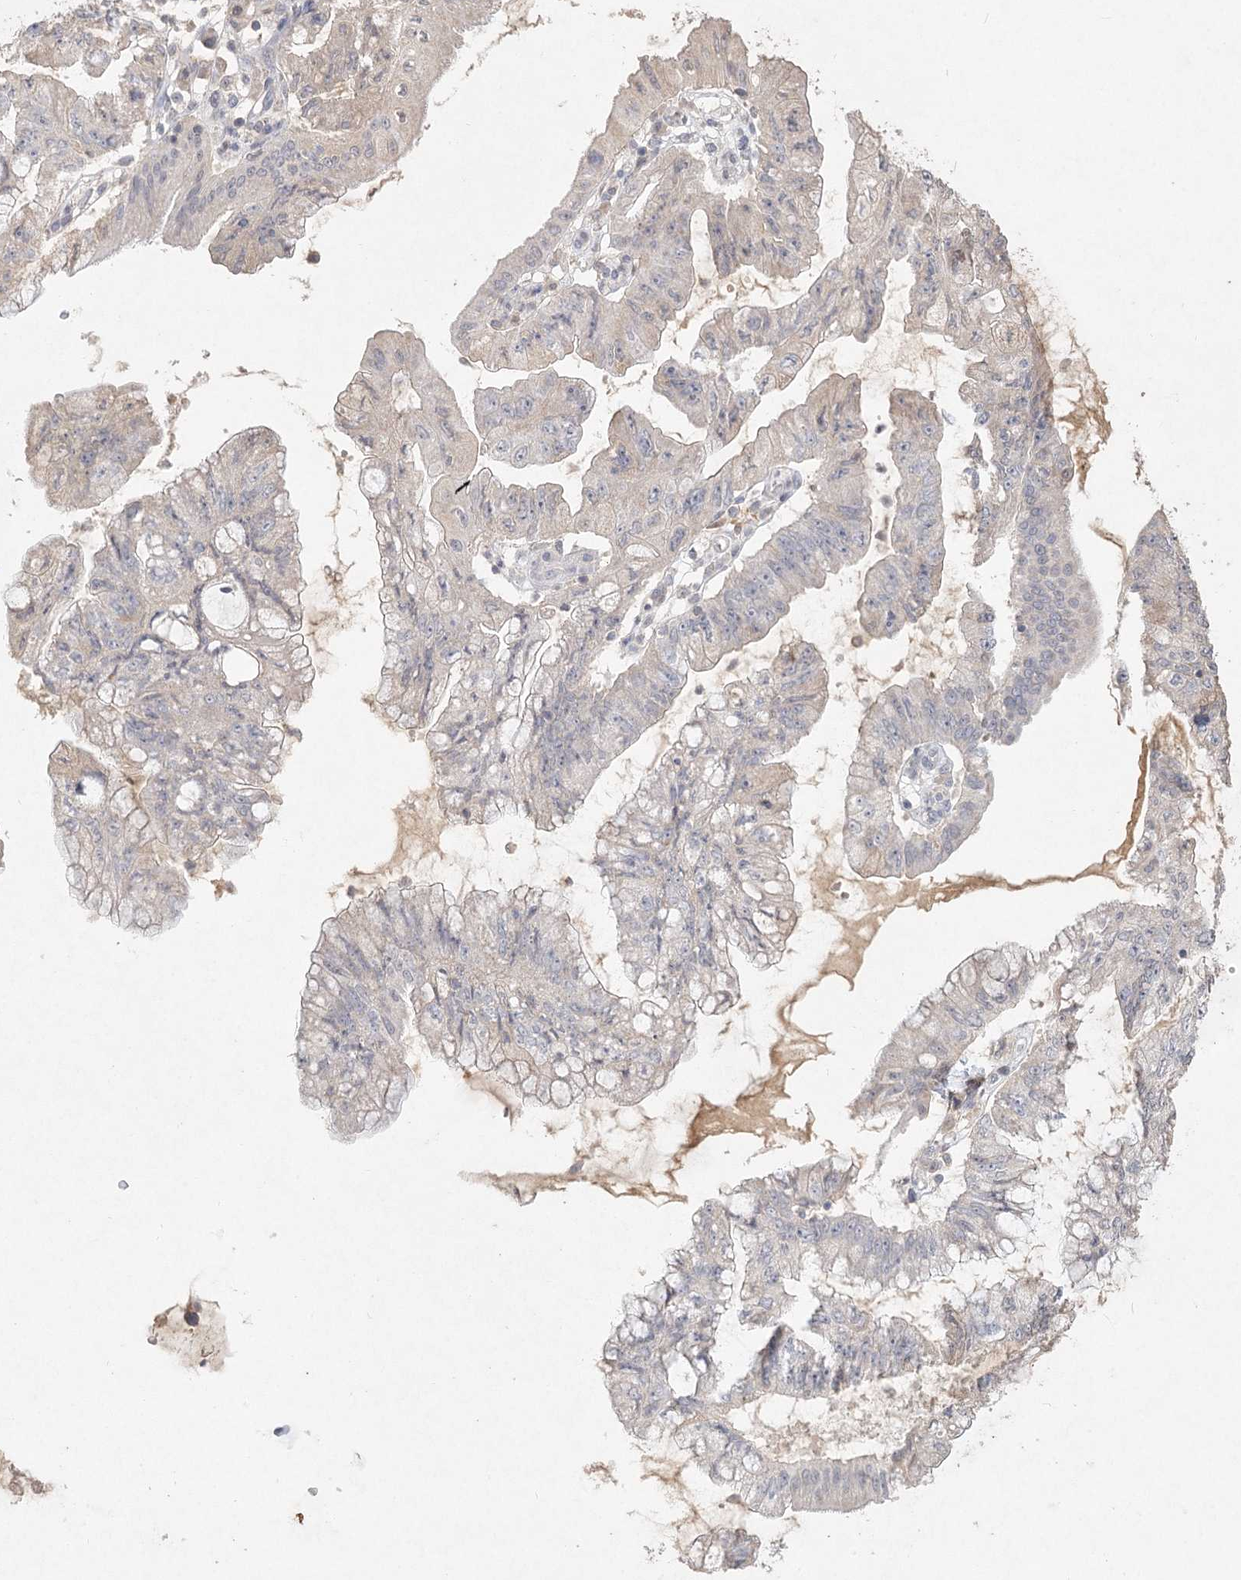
{"staining": {"intensity": "negative", "quantity": "none", "location": "none"}, "tissue": "pancreatic cancer", "cell_type": "Tumor cells", "image_type": "cancer", "snomed": [{"axis": "morphology", "description": "Adenocarcinoma, NOS"}, {"axis": "topography", "description": "Pancreas"}], "caption": "An immunohistochemistry image of pancreatic adenocarcinoma is shown. There is no staining in tumor cells of pancreatic adenocarcinoma.", "gene": "ARSI", "patient": {"sex": "female", "age": 73}}